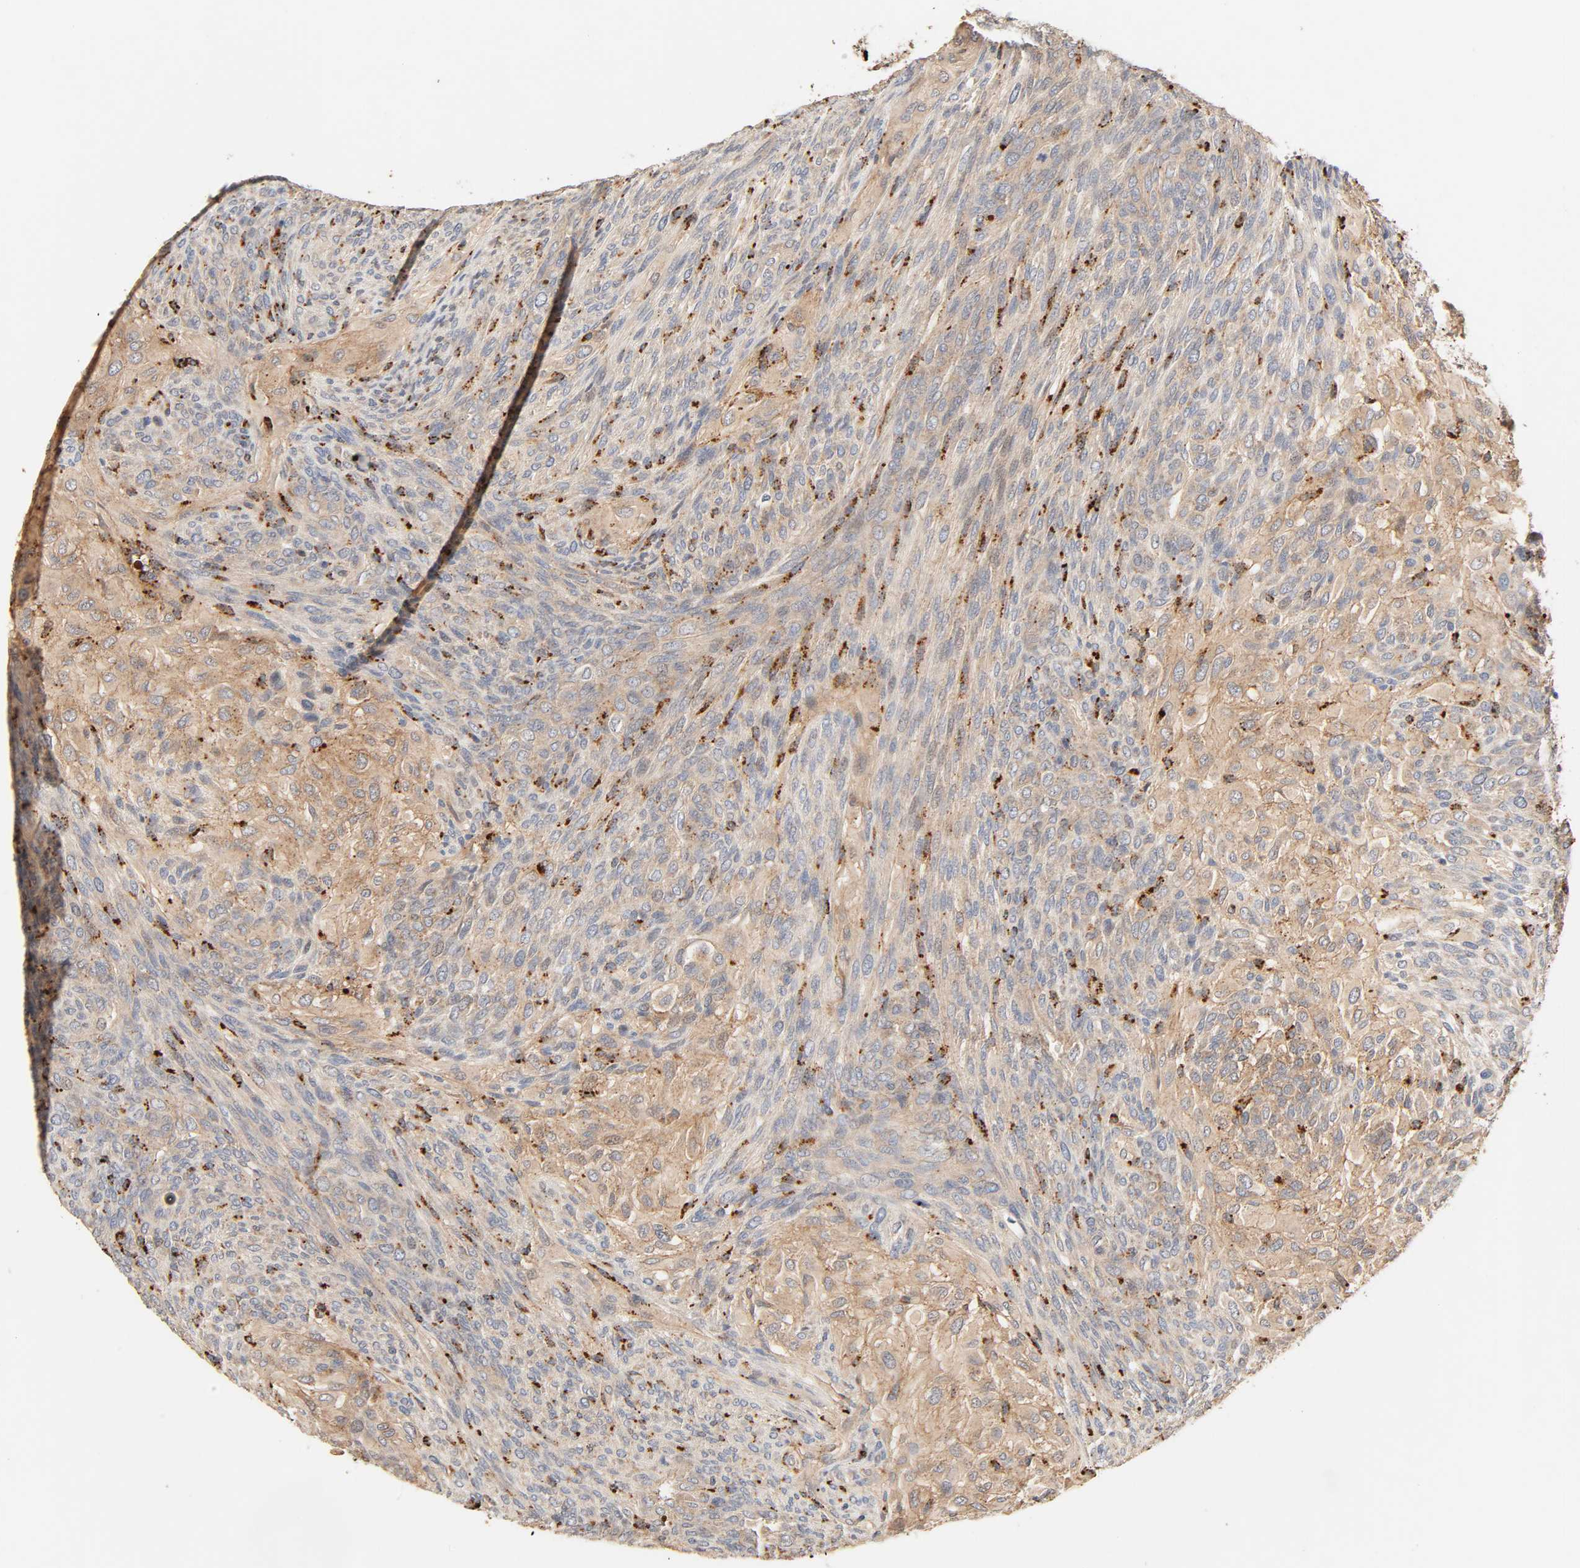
{"staining": {"intensity": "moderate", "quantity": ">75%", "location": "cytoplasmic/membranous"}, "tissue": "glioma", "cell_type": "Tumor cells", "image_type": "cancer", "snomed": [{"axis": "morphology", "description": "Glioma, malignant, High grade"}, {"axis": "topography", "description": "Cerebral cortex"}], "caption": "Malignant glioma (high-grade) stained for a protein displays moderate cytoplasmic/membranous positivity in tumor cells.", "gene": "MAPK6", "patient": {"sex": "female", "age": 55}}